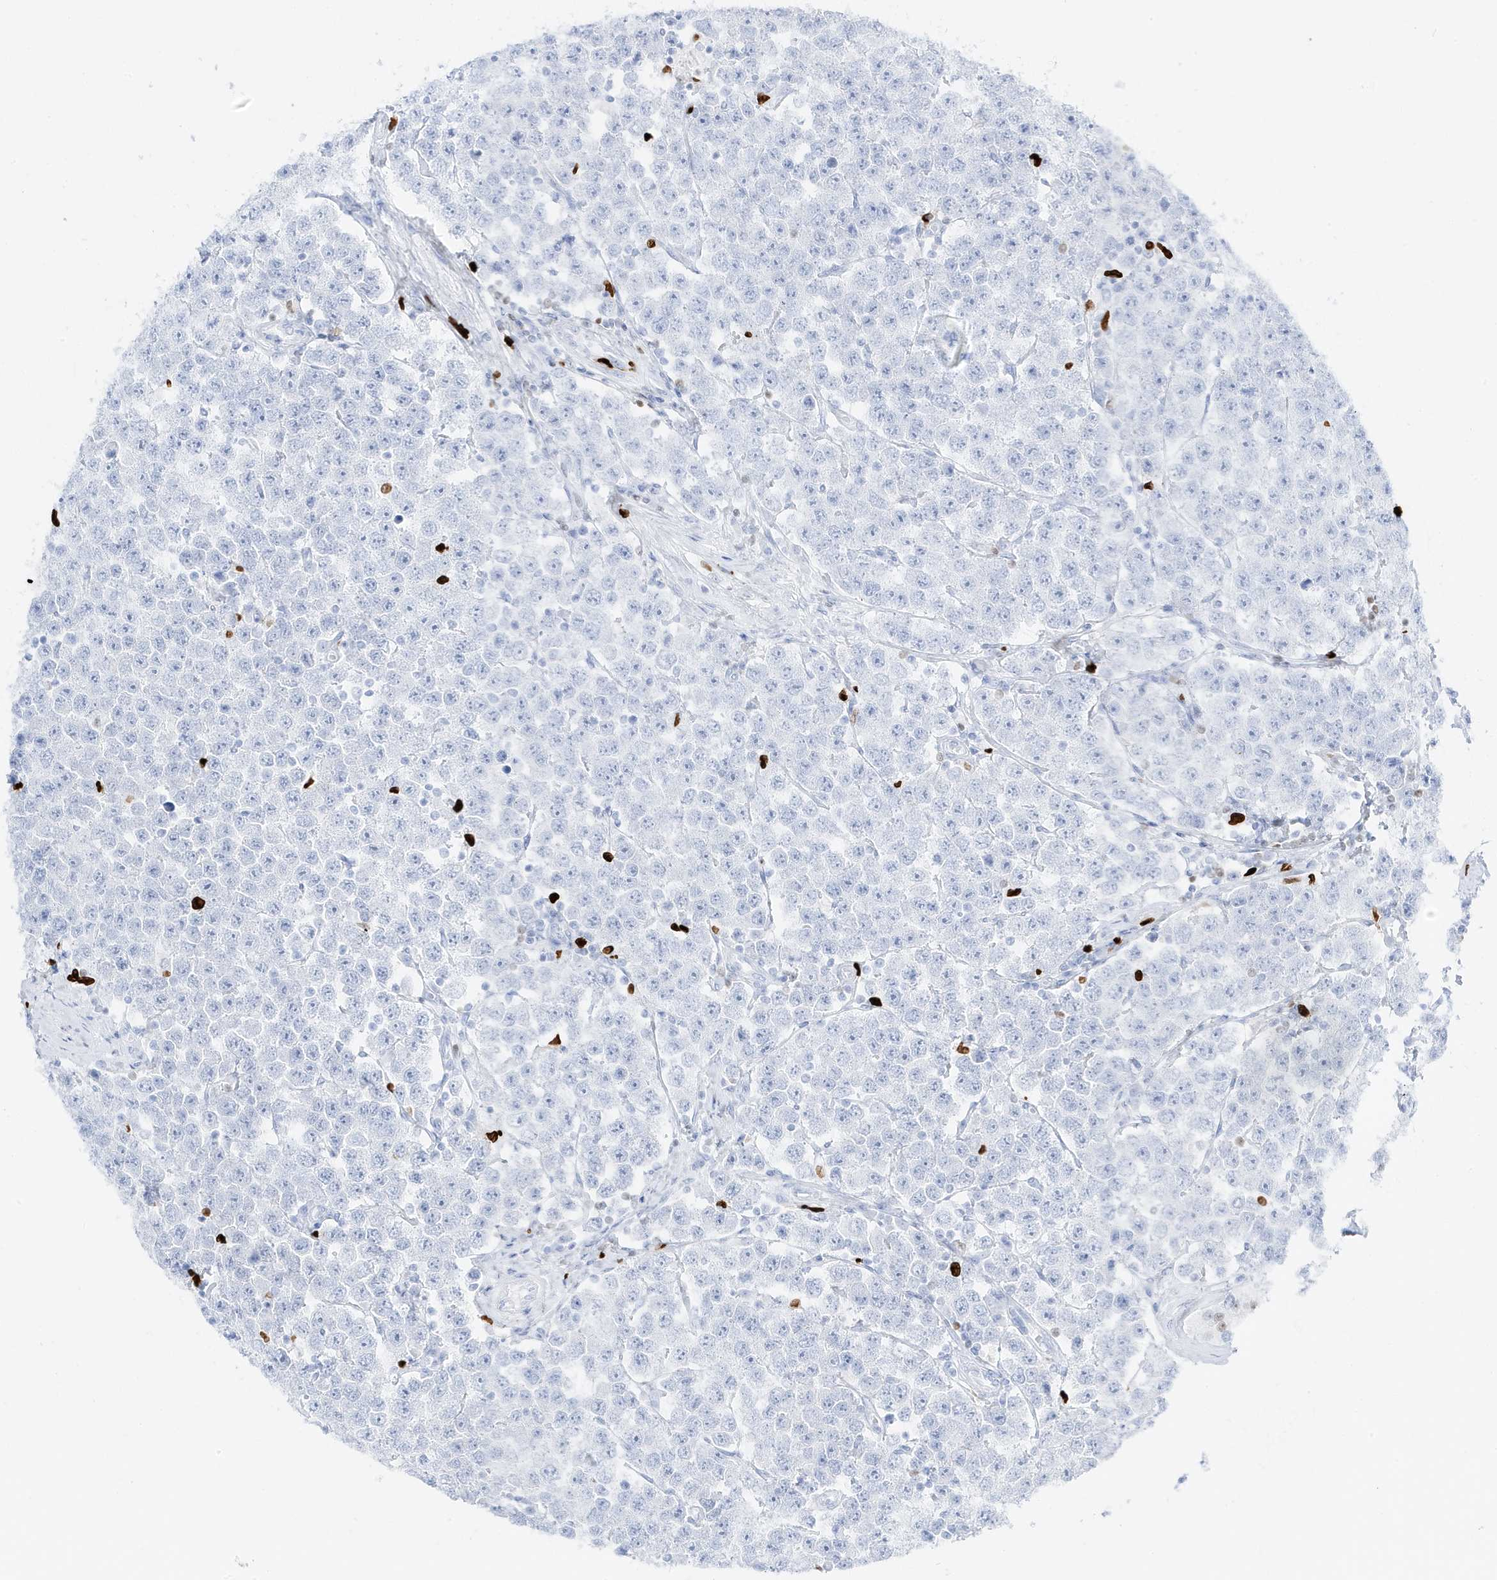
{"staining": {"intensity": "negative", "quantity": "none", "location": "none"}, "tissue": "testis cancer", "cell_type": "Tumor cells", "image_type": "cancer", "snomed": [{"axis": "morphology", "description": "Seminoma, NOS"}, {"axis": "topography", "description": "Testis"}], "caption": "High magnification brightfield microscopy of testis seminoma stained with DAB (3,3'-diaminobenzidine) (brown) and counterstained with hematoxylin (blue): tumor cells show no significant positivity.", "gene": "MNDA", "patient": {"sex": "male", "age": 28}}